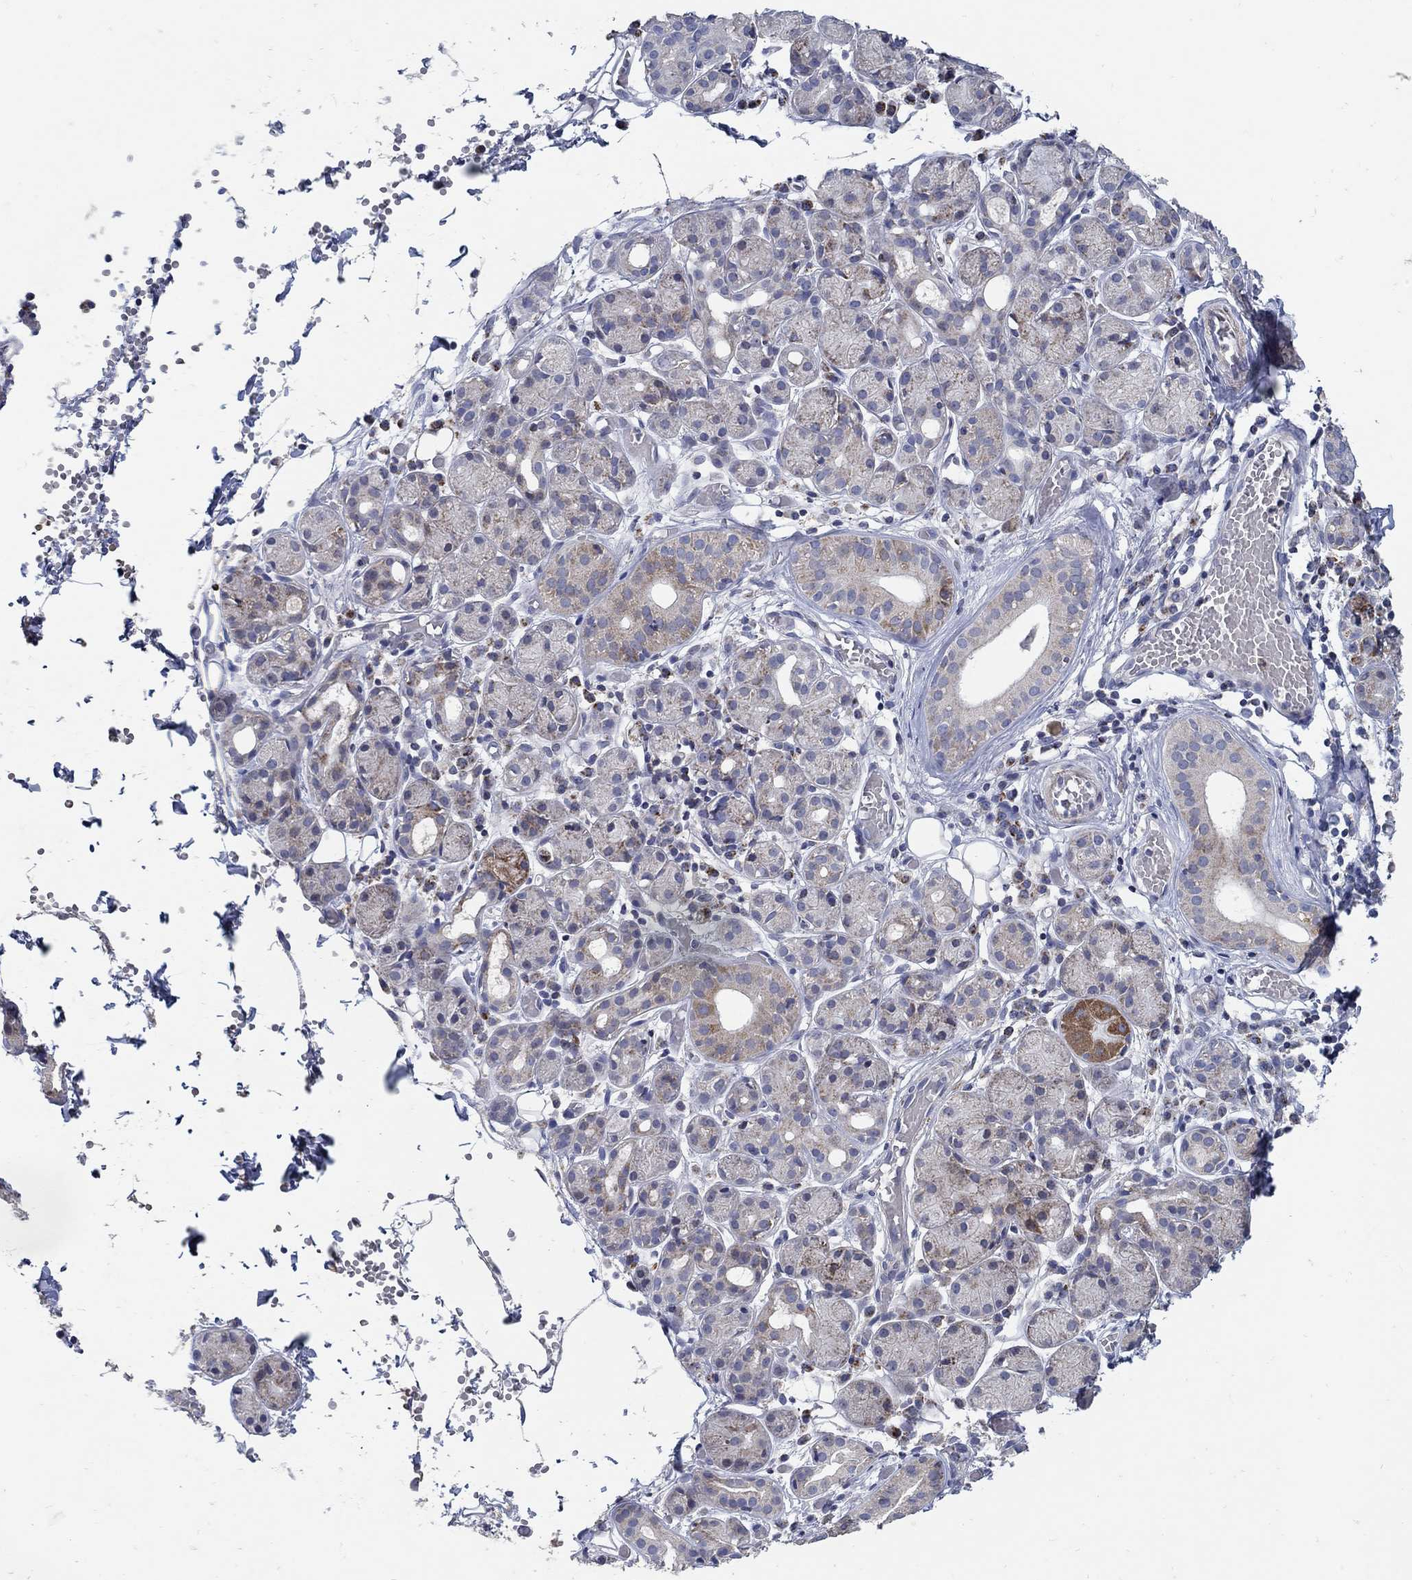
{"staining": {"intensity": "moderate", "quantity": "<25%", "location": "cytoplasmic/membranous"}, "tissue": "salivary gland", "cell_type": "Glandular cells", "image_type": "normal", "snomed": [{"axis": "morphology", "description": "Normal tissue, NOS"}, {"axis": "topography", "description": "Salivary gland"}, {"axis": "topography", "description": "Peripheral nerve tissue"}], "caption": "Salivary gland stained with DAB (3,3'-diaminobenzidine) IHC shows low levels of moderate cytoplasmic/membranous staining in approximately <25% of glandular cells.", "gene": "HMX2", "patient": {"sex": "male", "age": 71}}